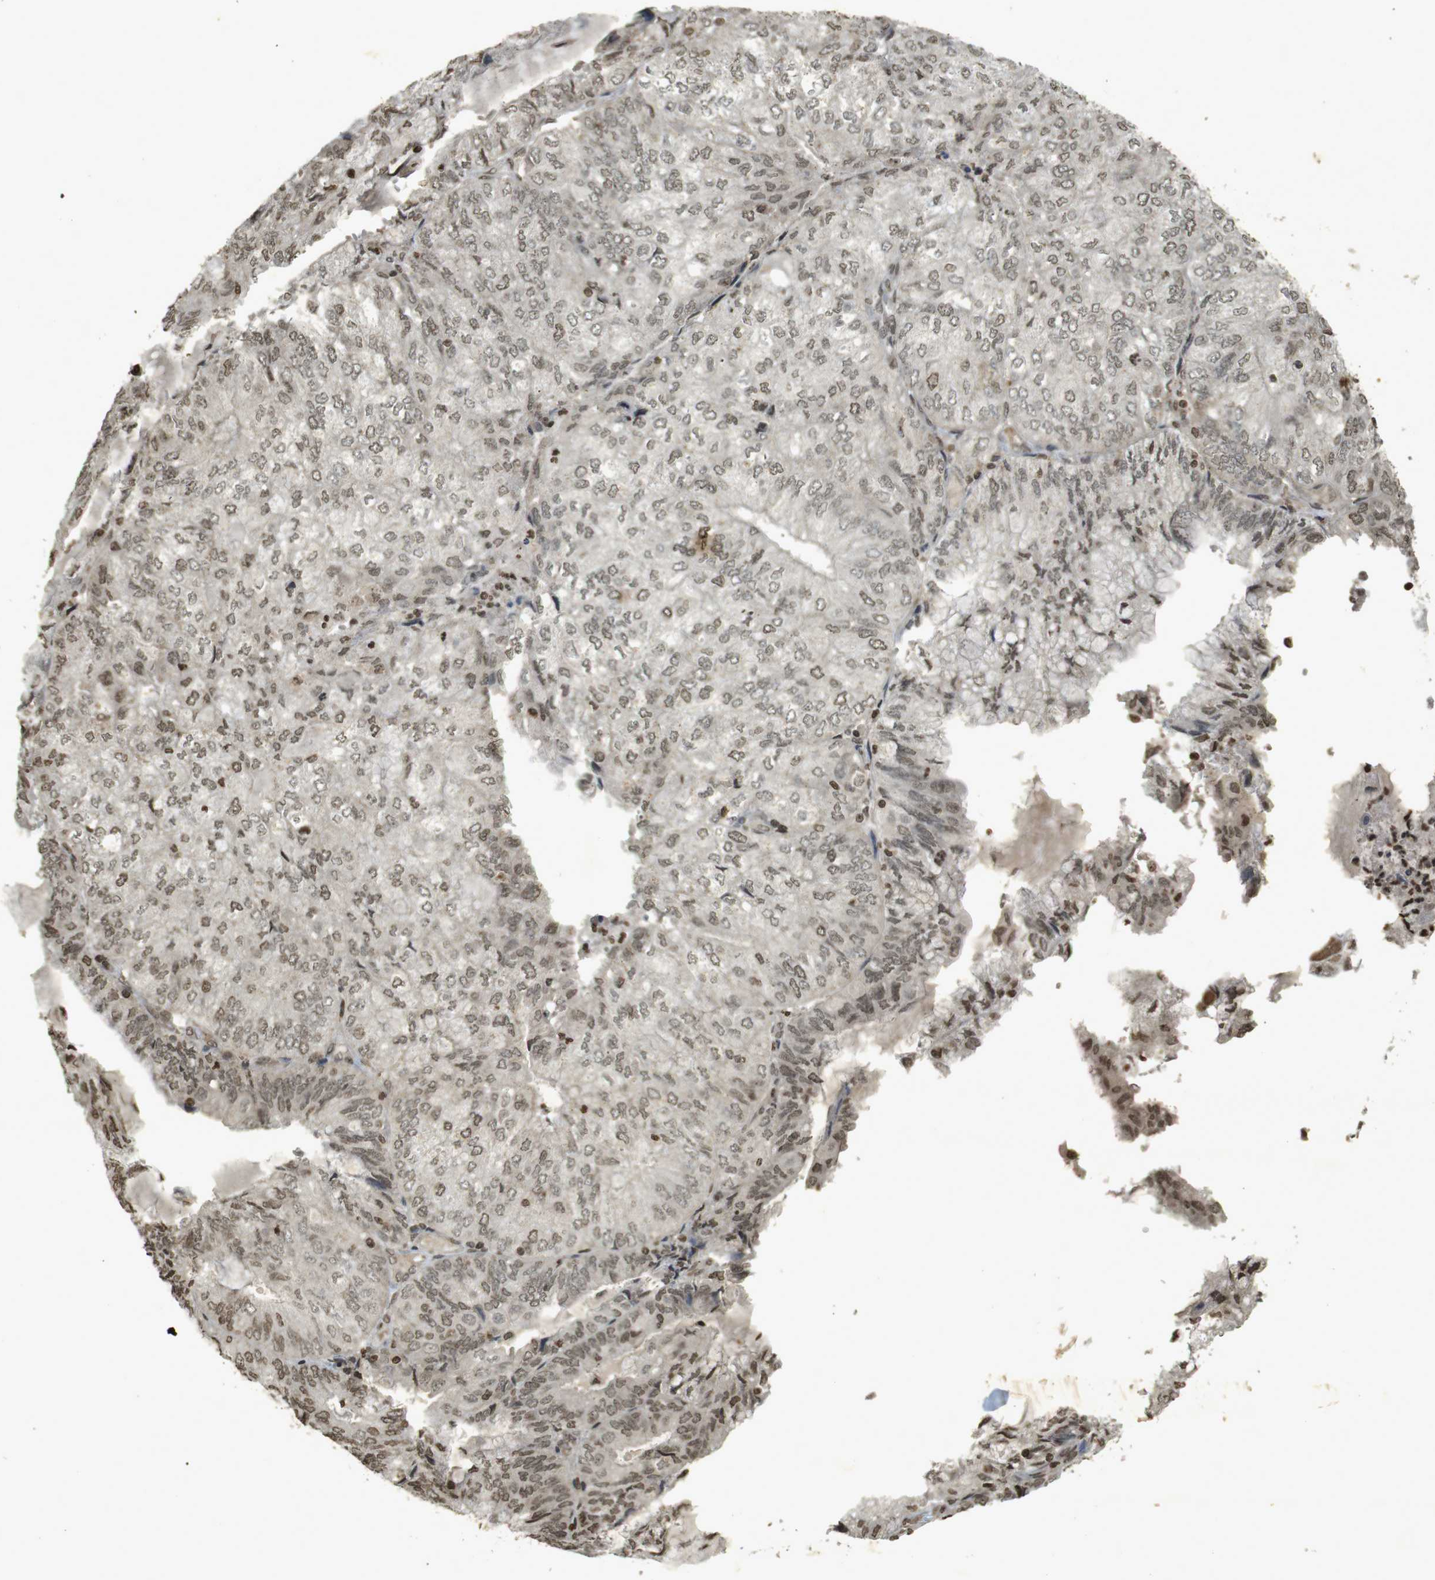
{"staining": {"intensity": "weak", "quantity": ">75%", "location": "nuclear"}, "tissue": "endometrial cancer", "cell_type": "Tumor cells", "image_type": "cancer", "snomed": [{"axis": "morphology", "description": "Adenocarcinoma, NOS"}, {"axis": "topography", "description": "Endometrium"}], "caption": "Immunohistochemistry (IHC) photomicrograph of endometrial cancer stained for a protein (brown), which exhibits low levels of weak nuclear positivity in approximately >75% of tumor cells.", "gene": "ORC4", "patient": {"sex": "female", "age": 81}}